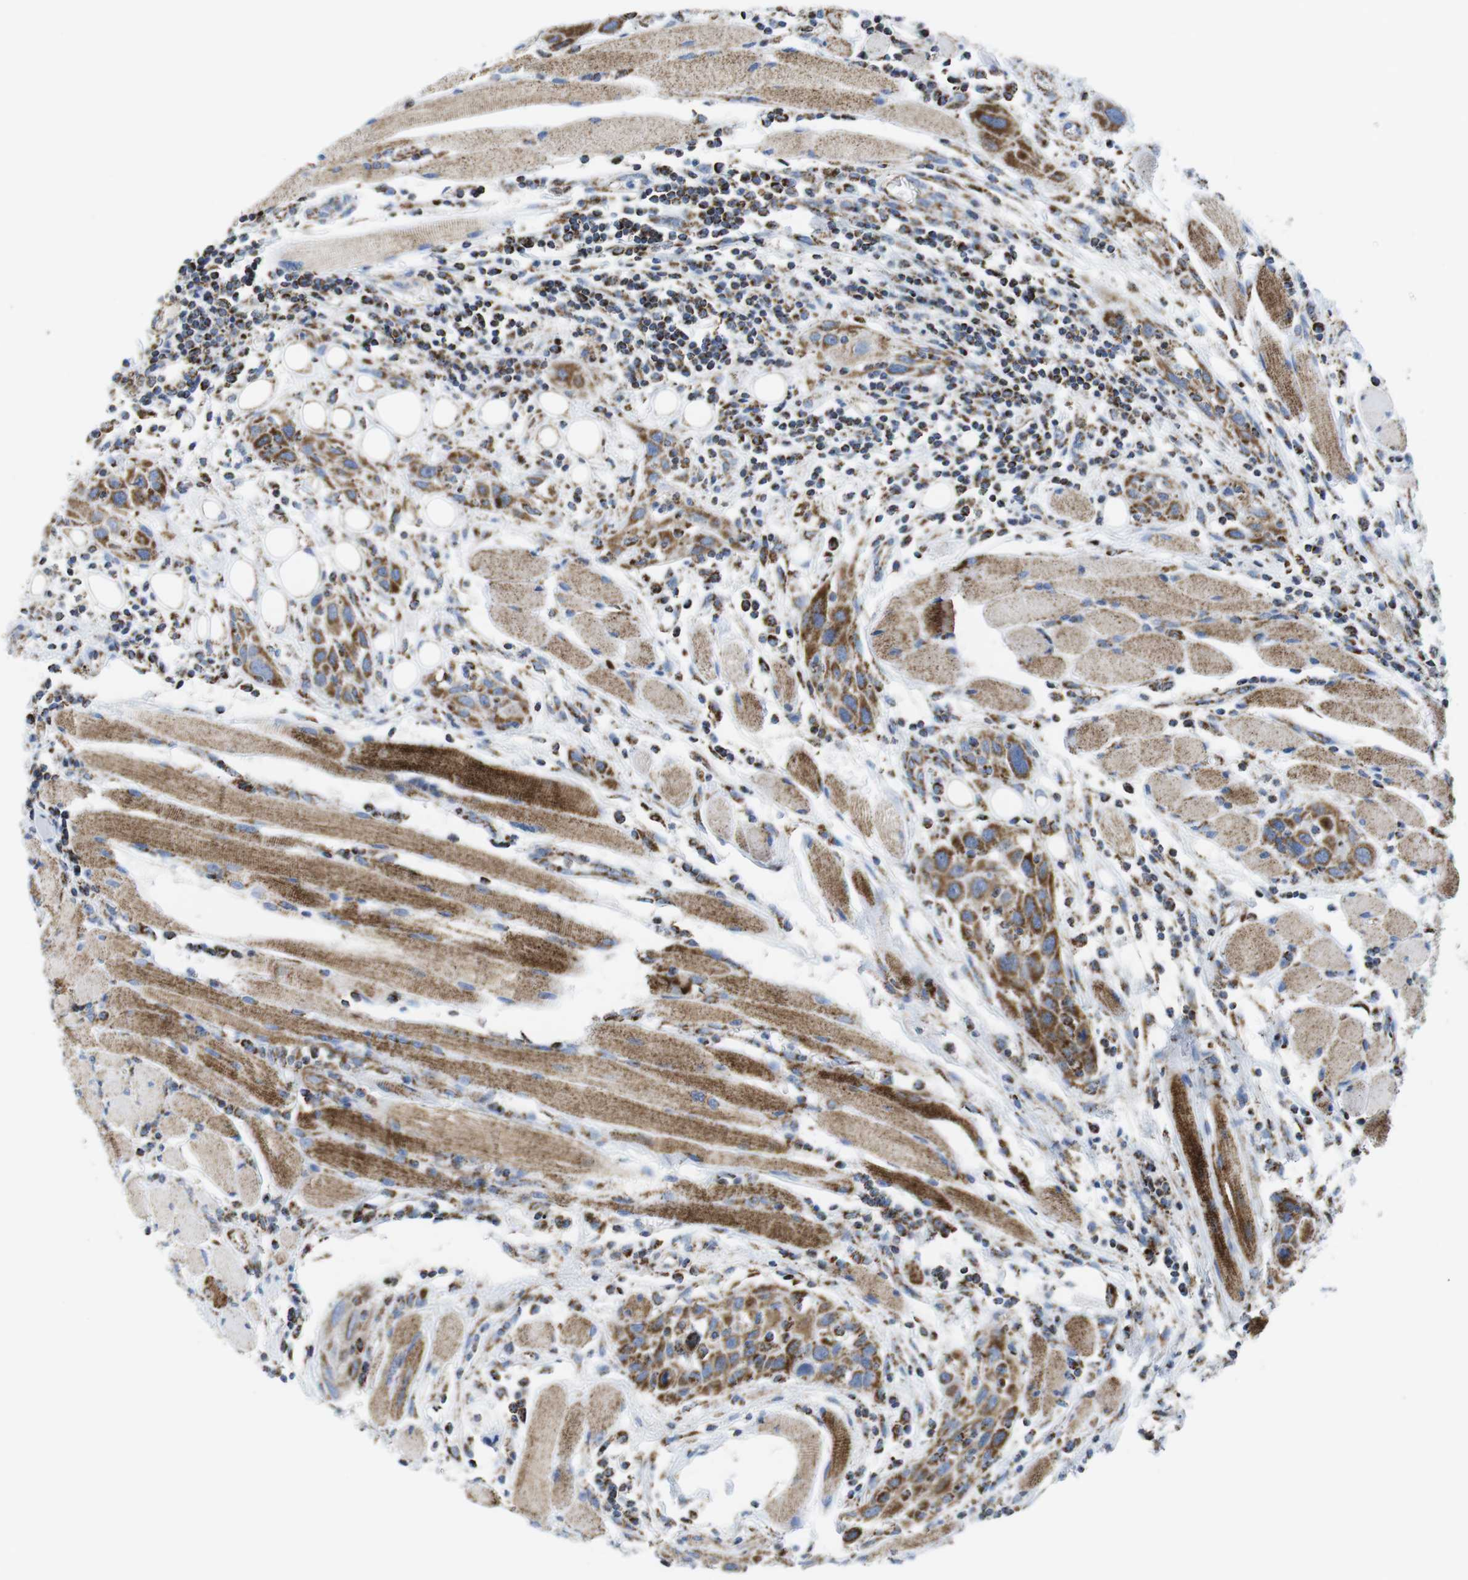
{"staining": {"intensity": "moderate", "quantity": ">75%", "location": "cytoplasmic/membranous"}, "tissue": "head and neck cancer", "cell_type": "Tumor cells", "image_type": "cancer", "snomed": [{"axis": "morphology", "description": "Squamous cell carcinoma, NOS"}, {"axis": "topography", "description": "Oral tissue"}, {"axis": "topography", "description": "Head-Neck"}], "caption": "An image showing moderate cytoplasmic/membranous positivity in approximately >75% of tumor cells in squamous cell carcinoma (head and neck), as visualized by brown immunohistochemical staining.", "gene": "ATP5PO", "patient": {"sex": "female", "age": 50}}